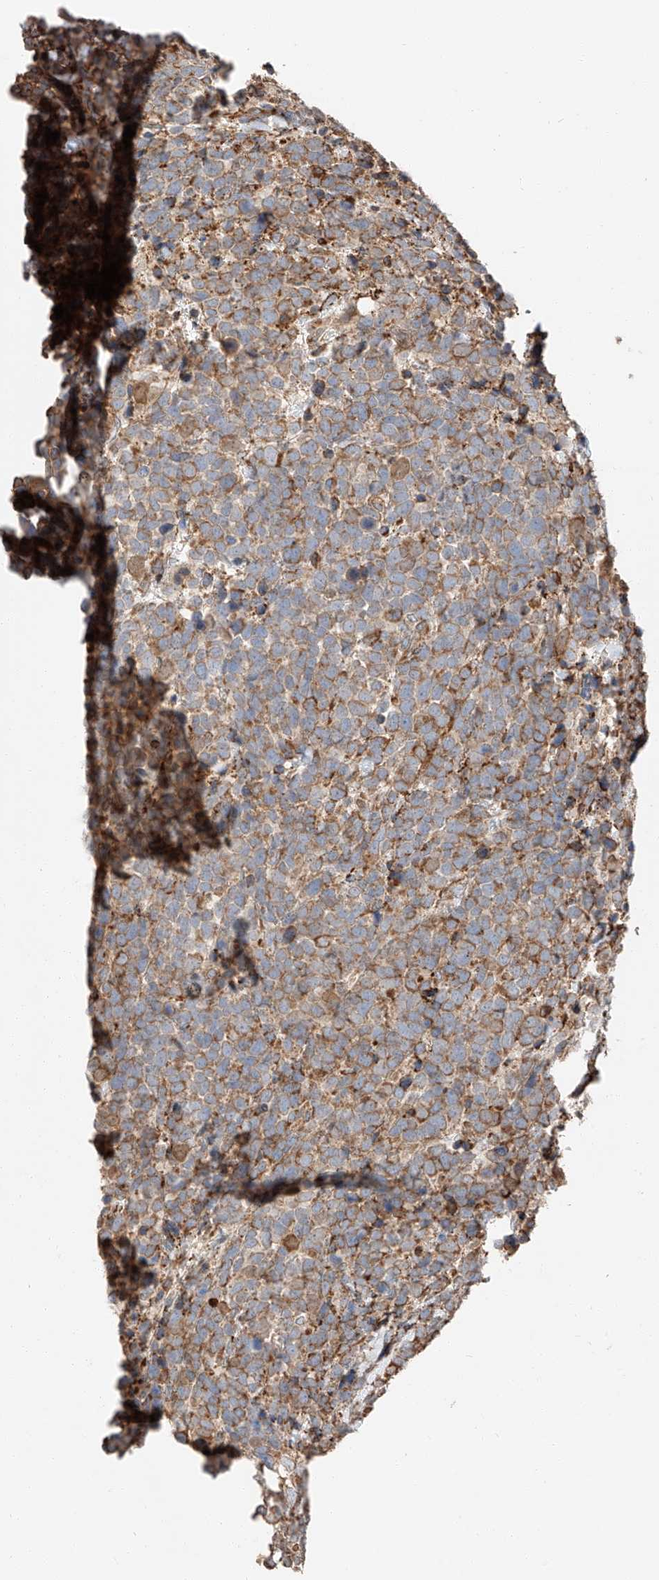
{"staining": {"intensity": "moderate", "quantity": ">75%", "location": "cytoplasmic/membranous"}, "tissue": "urothelial cancer", "cell_type": "Tumor cells", "image_type": "cancer", "snomed": [{"axis": "morphology", "description": "Urothelial carcinoma, High grade"}, {"axis": "topography", "description": "Urinary bladder"}], "caption": "A medium amount of moderate cytoplasmic/membranous staining is identified in approximately >75% of tumor cells in high-grade urothelial carcinoma tissue.", "gene": "ZNF84", "patient": {"sex": "female", "age": 82}}